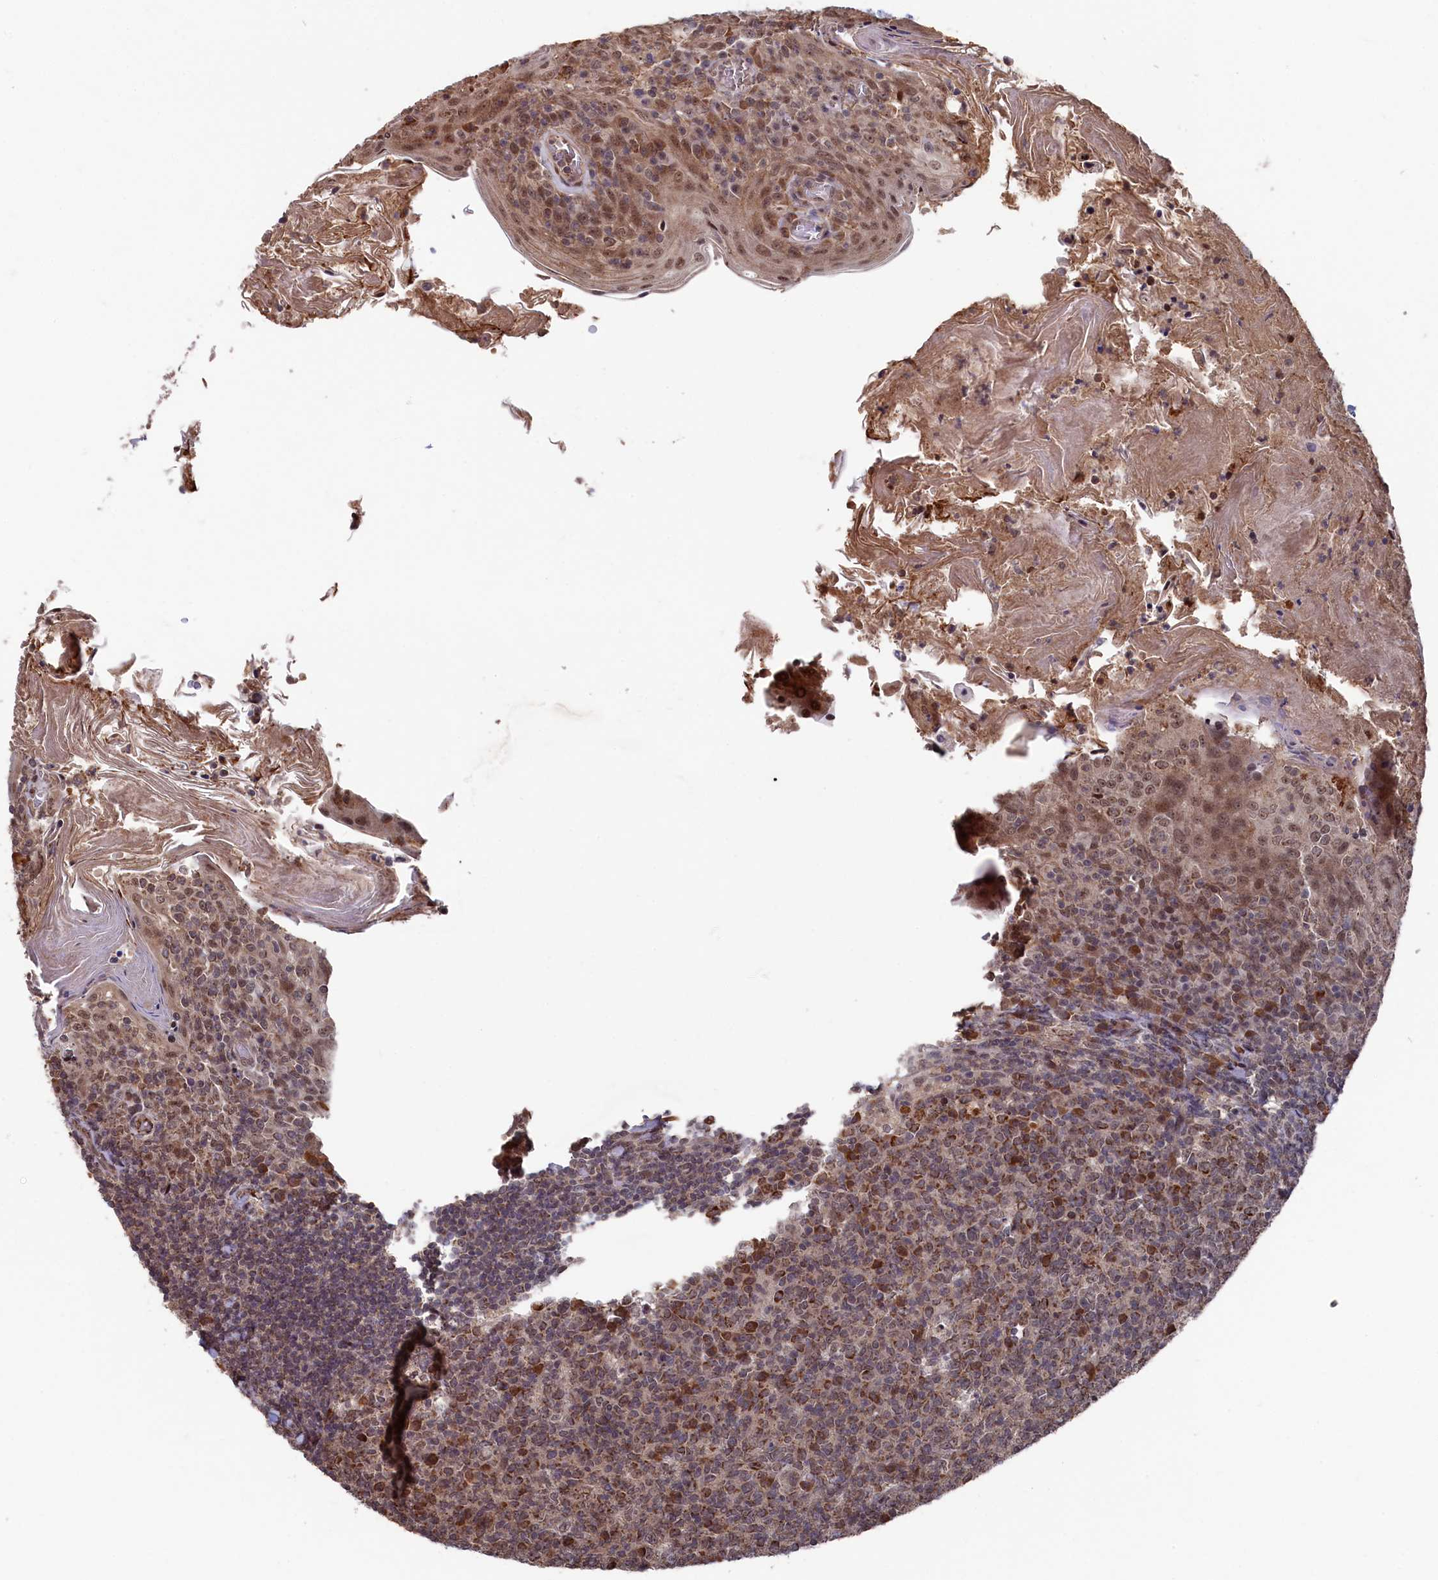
{"staining": {"intensity": "moderate", "quantity": "25%-75%", "location": "cytoplasmic/membranous"}, "tissue": "tonsil", "cell_type": "Germinal center cells", "image_type": "normal", "snomed": [{"axis": "morphology", "description": "Normal tissue, NOS"}, {"axis": "topography", "description": "Tonsil"}], "caption": "Moderate cytoplasmic/membranous protein positivity is identified in approximately 25%-75% of germinal center cells in tonsil.", "gene": "CLPX", "patient": {"sex": "female", "age": 10}}